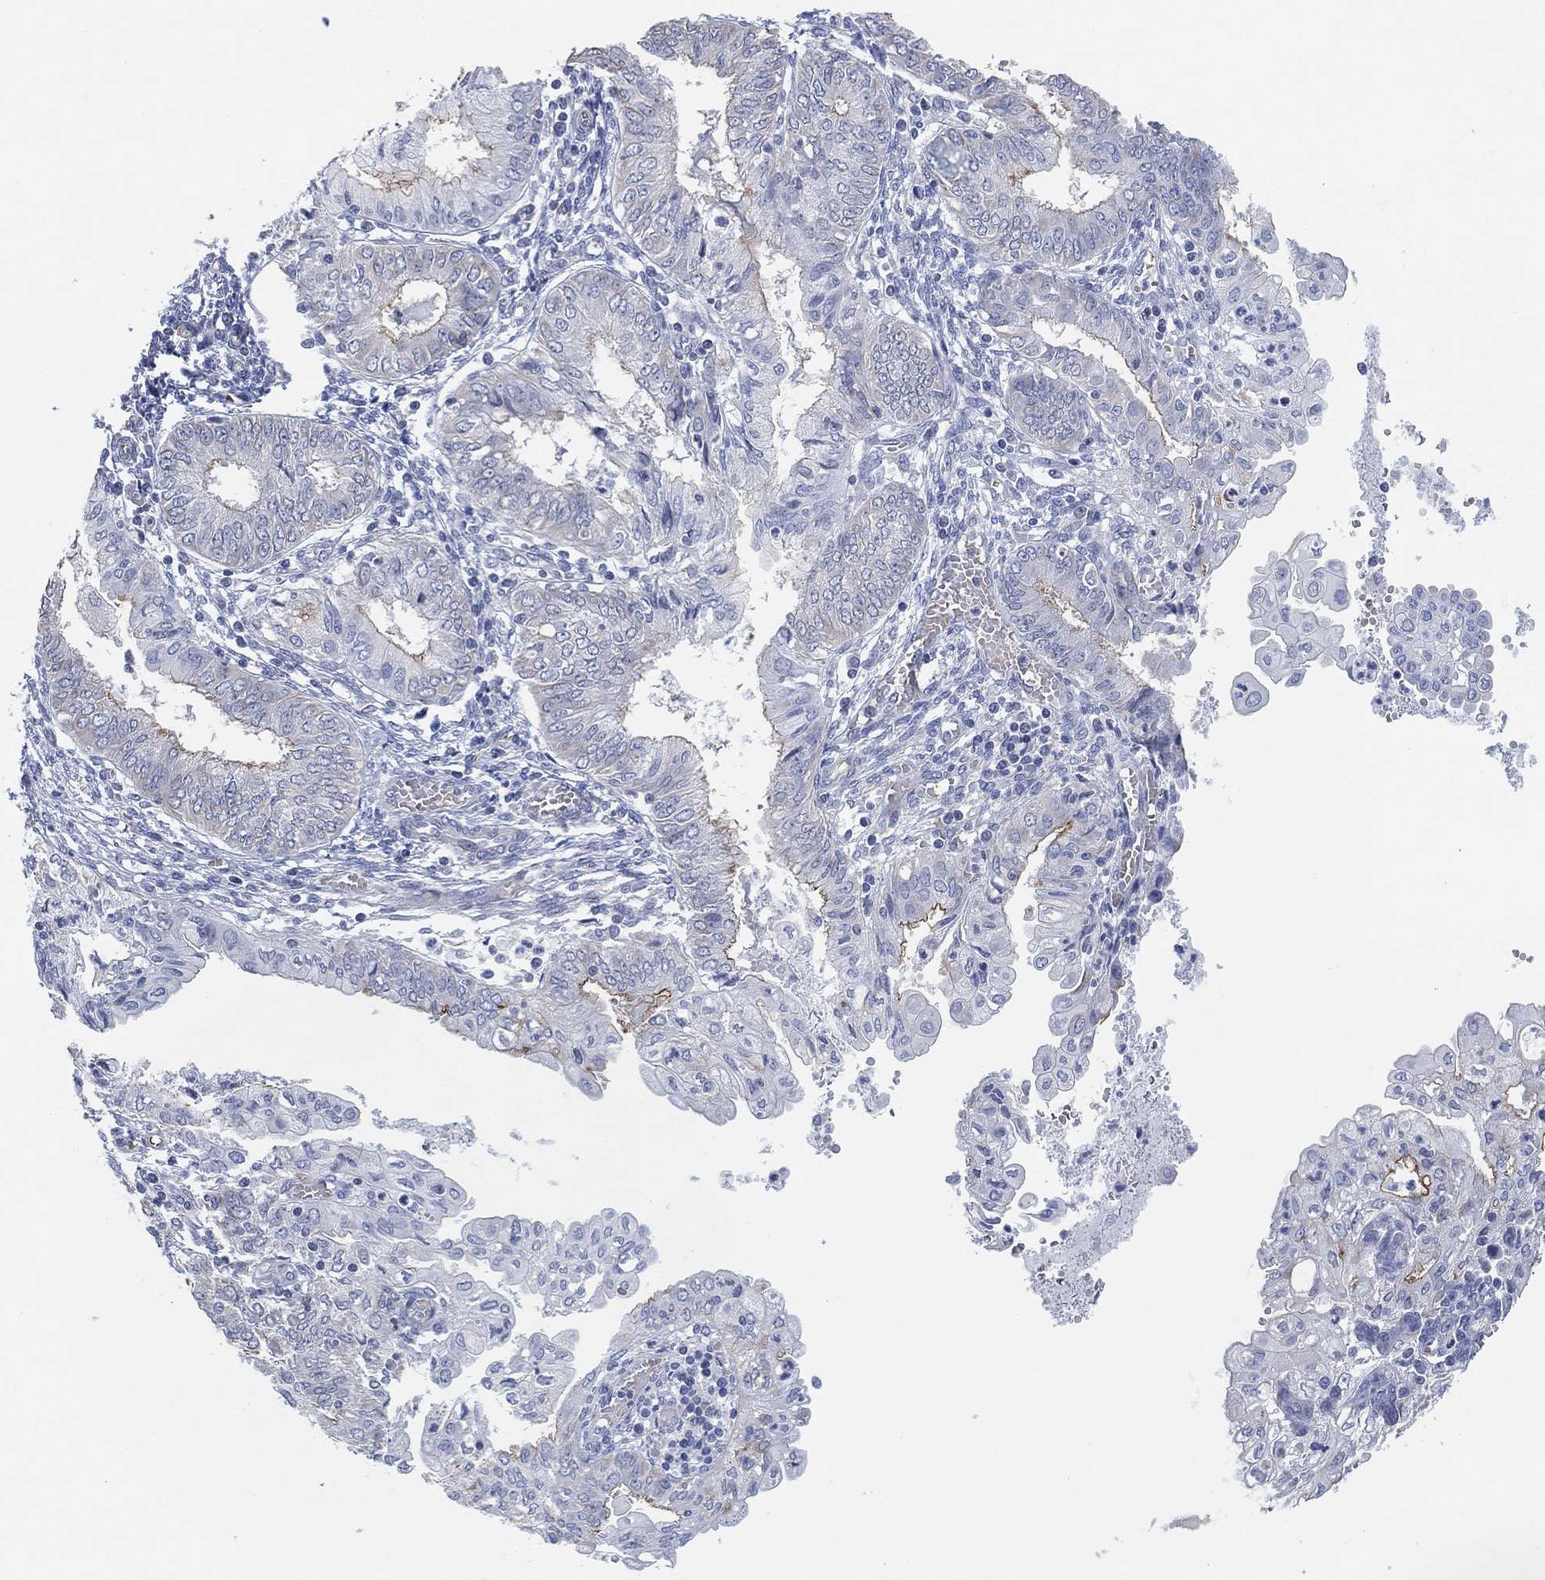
{"staining": {"intensity": "moderate", "quantity": "<25%", "location": "cytoplasmic/membranous"}, "tissue": "endometrial cancer", "cell_type": "Tumor cells", "image_type": "cancer", "snomed": [{"axis": "morphology", "description": "Adenocarcinoma, NOS"}, {"axis": "topography", "description": "Endometrium"}], "caption": "Protein staining of adenocarcinoma (endometrial) tissue shows moderate cytoplasmic/membranous expression in approximately <25% of tumor cells.", "gene": "CFTR", "patient": {"sex": "female", "age": 68}}